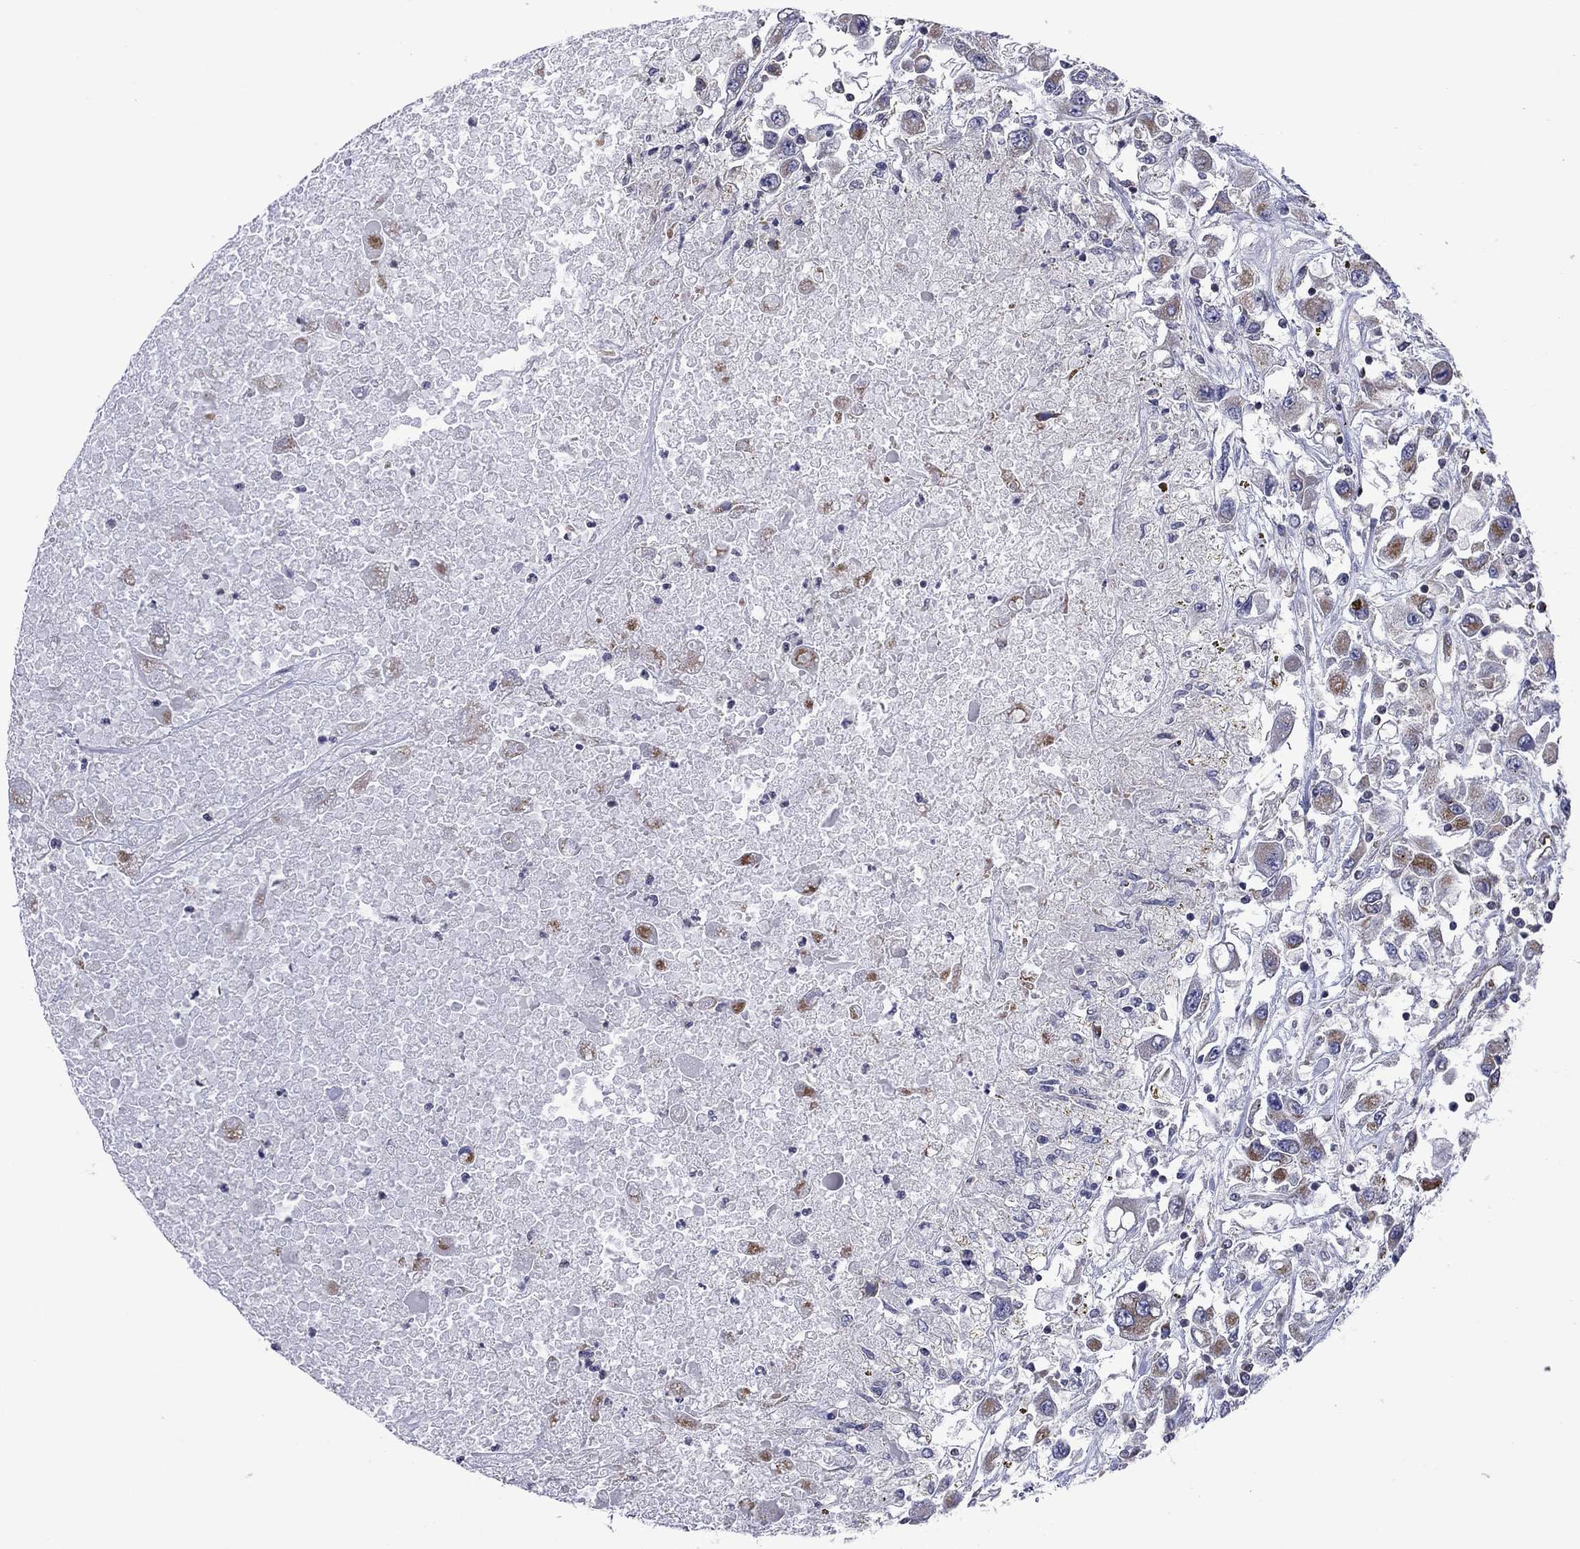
{"staining": {"intensity": "strong", "quantity": "<25%", "location": "cytoplasmic/membranous"}, "tissue": "renal cancer", "cell_type": "Tumor cells", "image_type": "cancer", "snomed": [{"axis": "morphology", "description": "Adenocarcinoma, NOS"}, {"axis": "topography", "description": "Kidney"}], "caption": "The photomicrograph exhibits staining of renal cancer (adenocarcinoma), revealing strong cytoplasmic/membranous protein positivity (brown color) within tumor cells.", "gene": "NDUFB1", "patient": {"sex": "female", "age": 67}}